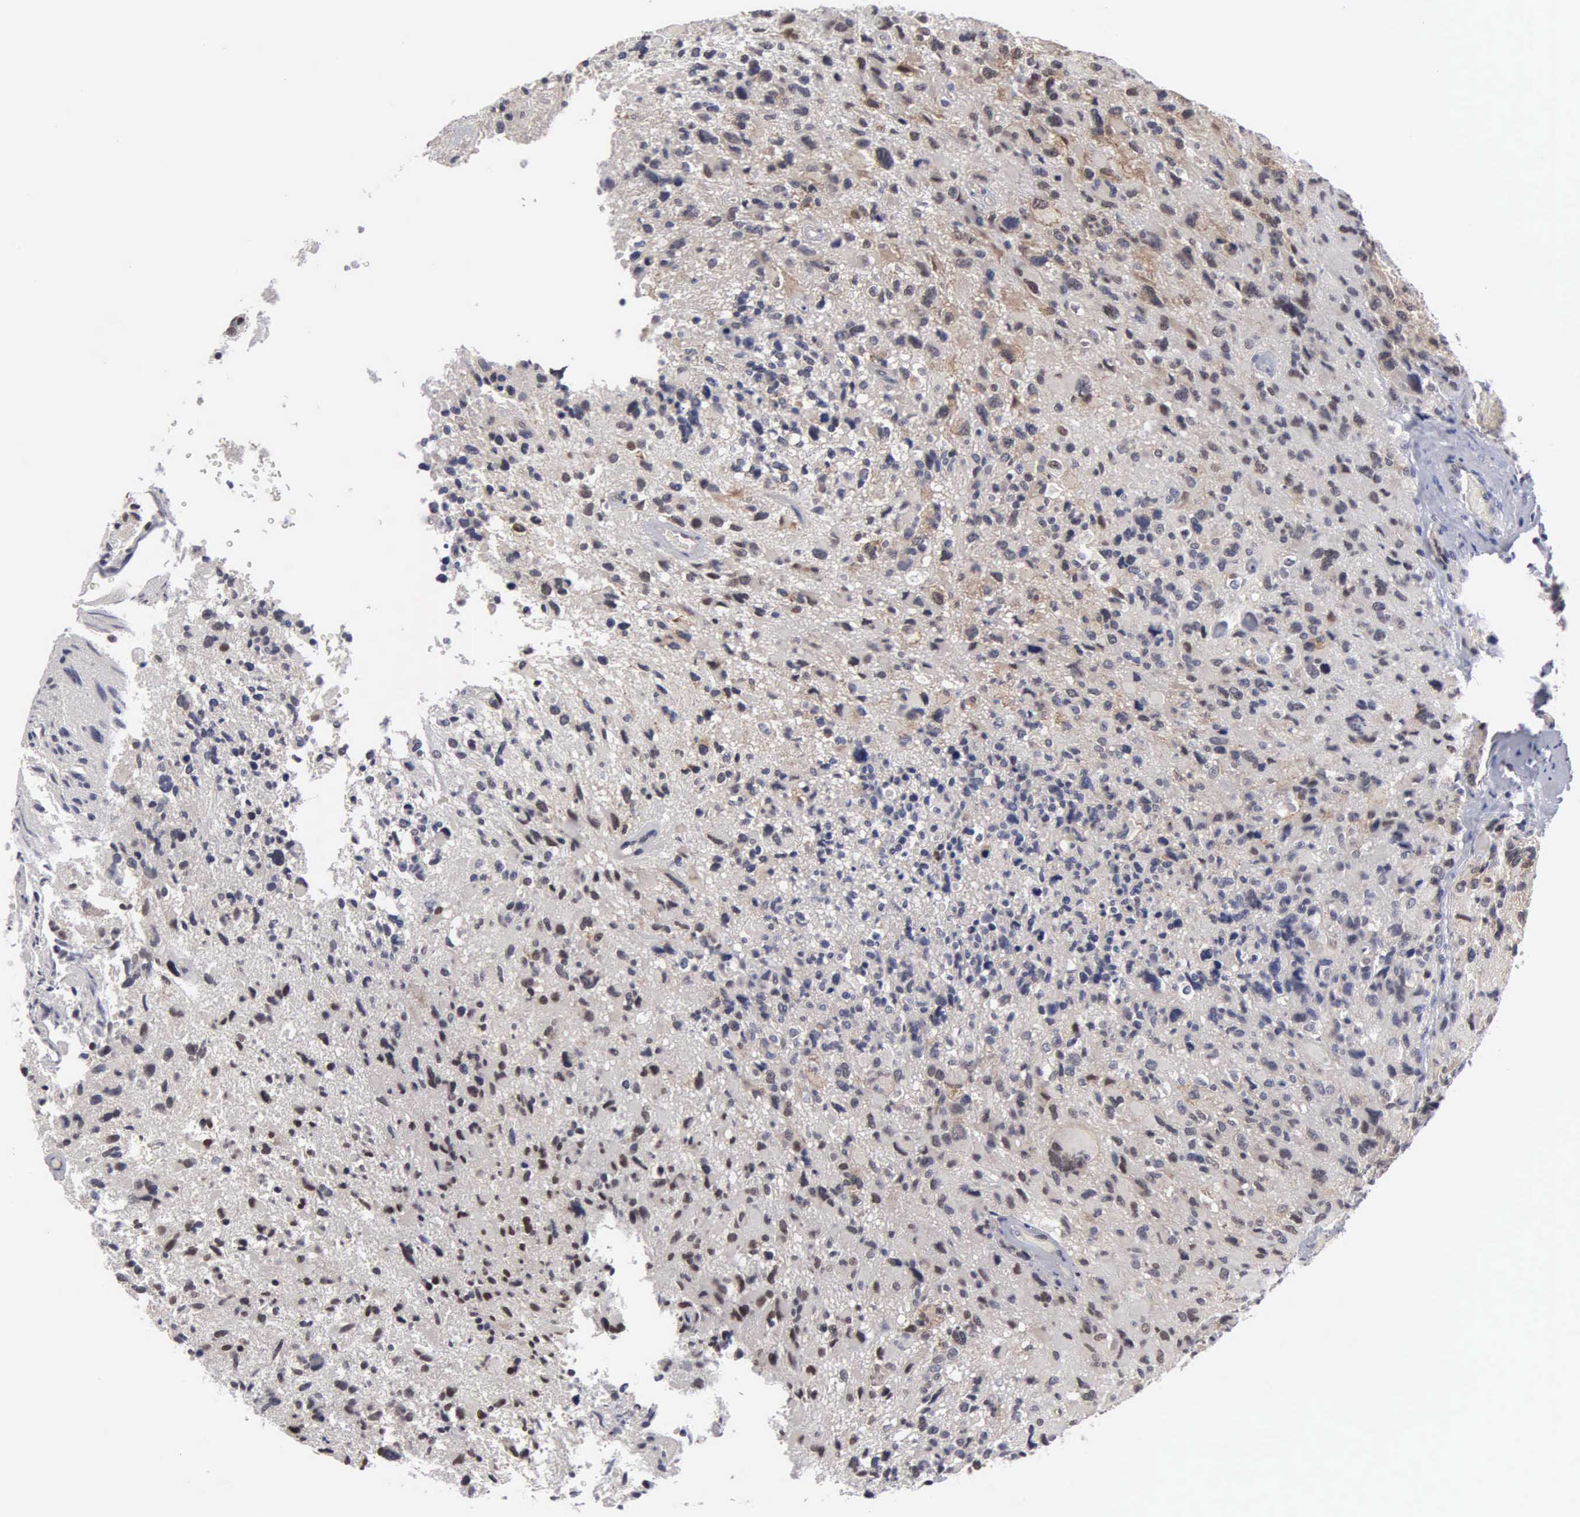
{"staining": {"intensity": "moderate", "quantity": "25%-75%", "location": "cytoplasmic/membranous,nuclear"}, "tissue": "glioma", "cell_type": "Tumor cells", "image_type": "cancer", "snomed": [{"axis": "morphology", "description": "Glioma, malignant, High grade"}, {"axis": "topography", "description": "Brain"}], "caption": "Brown immunohistochemical staining in malignant glioma (high-grade) shows moderate cytoplasmic/membranous and nuclear staining in approximately 25%-75% of tumor cells.", "gene": "ZBTB33", "patient": {"sex": "male", "age": 69}}